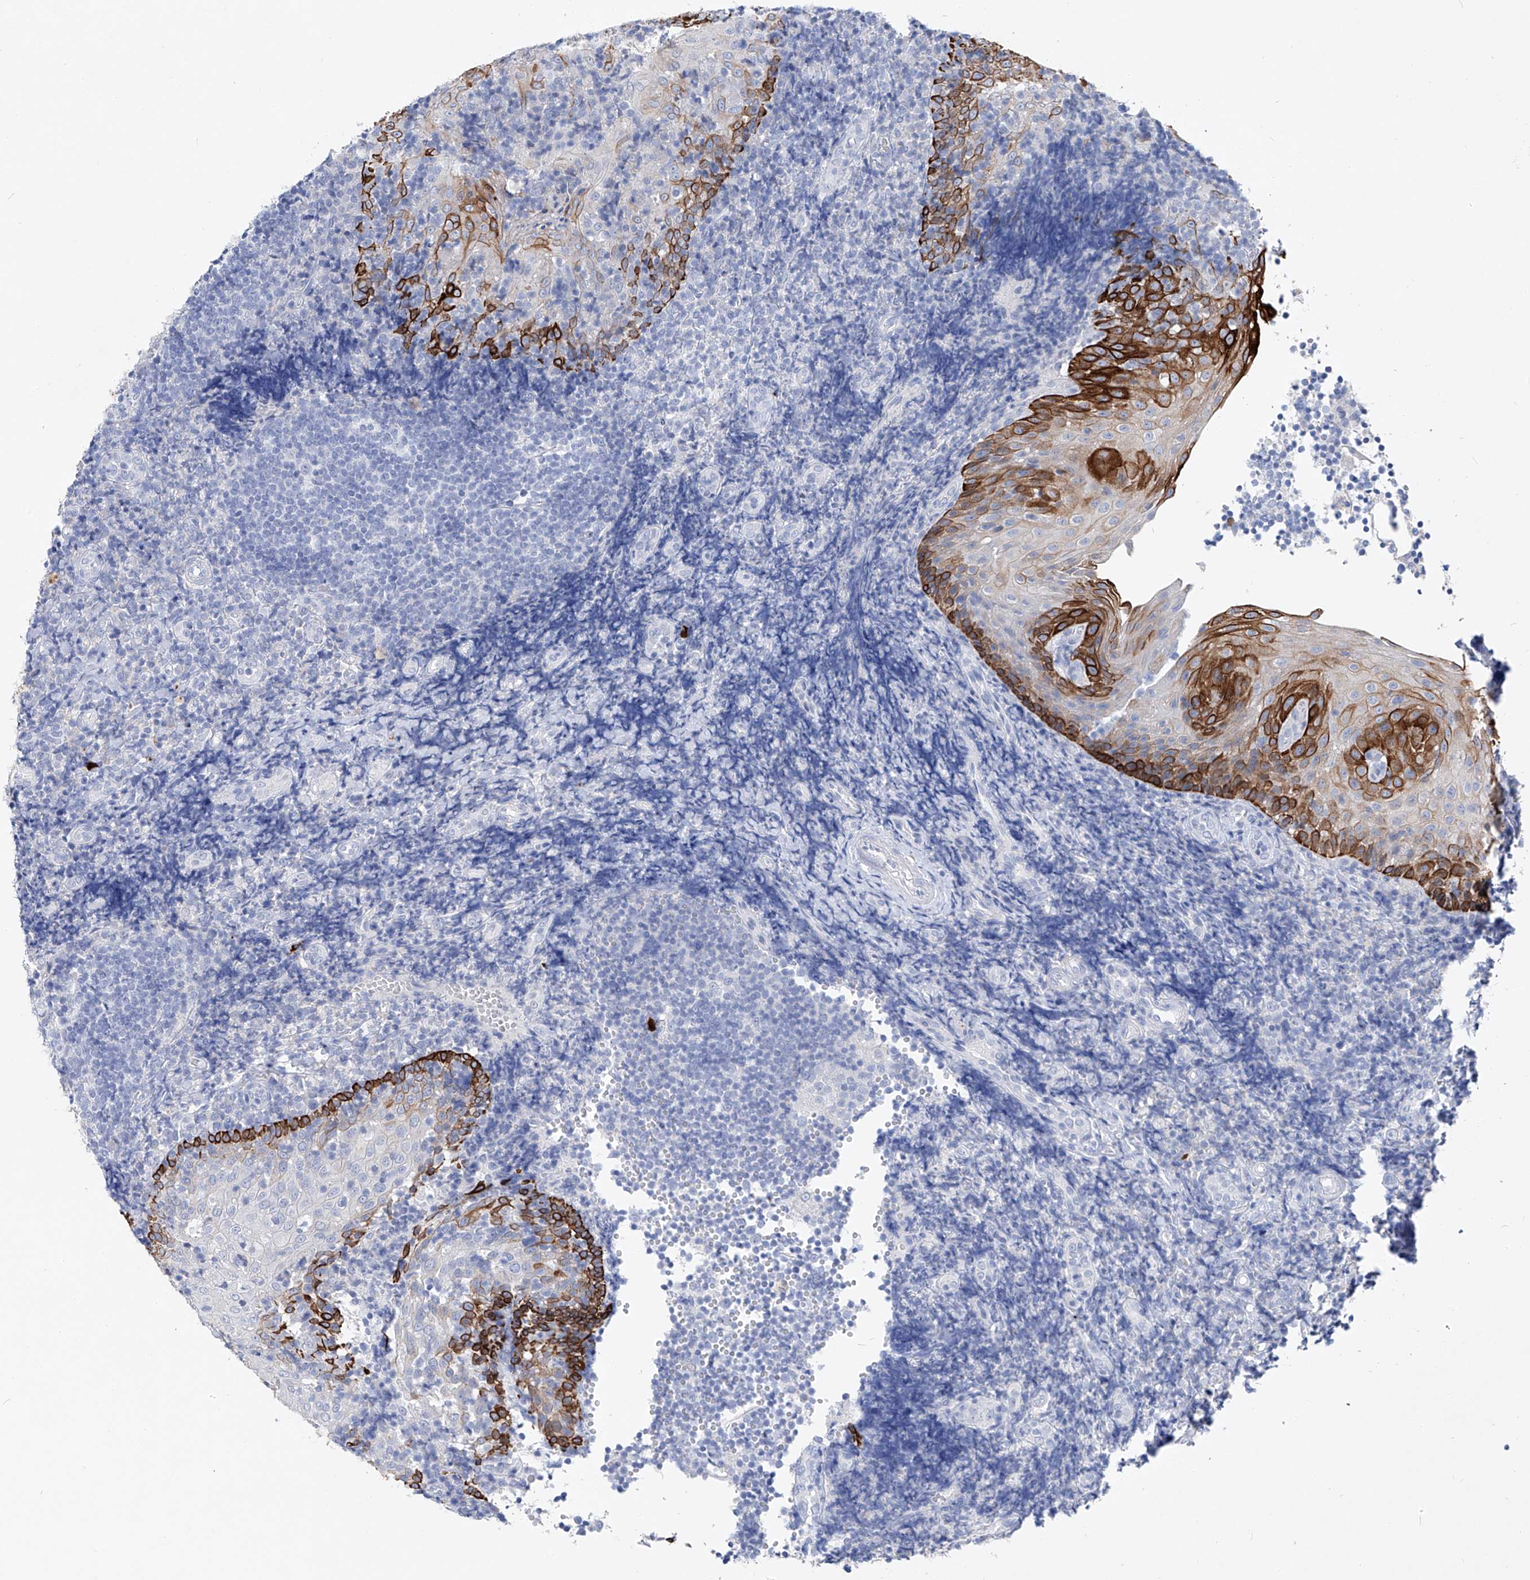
{"staining": {"intensity": "negative", "quantity": "none", "location": "none"}, "tissue": "tonsil", "cell_type": "Germinal center cells", "image_type": "normal", "snomed": [{"axis": "morphology", "description": "Normal tissue, NOS"}, {"axis": "topography", "description": "Tonsil"}], "caption": "IHC of normal human tonsil shows no expression in germinal center cells. Nuclei are stained in blue.", "gene": "FRS3", "patient": {"sex": "female", "age": 40}}